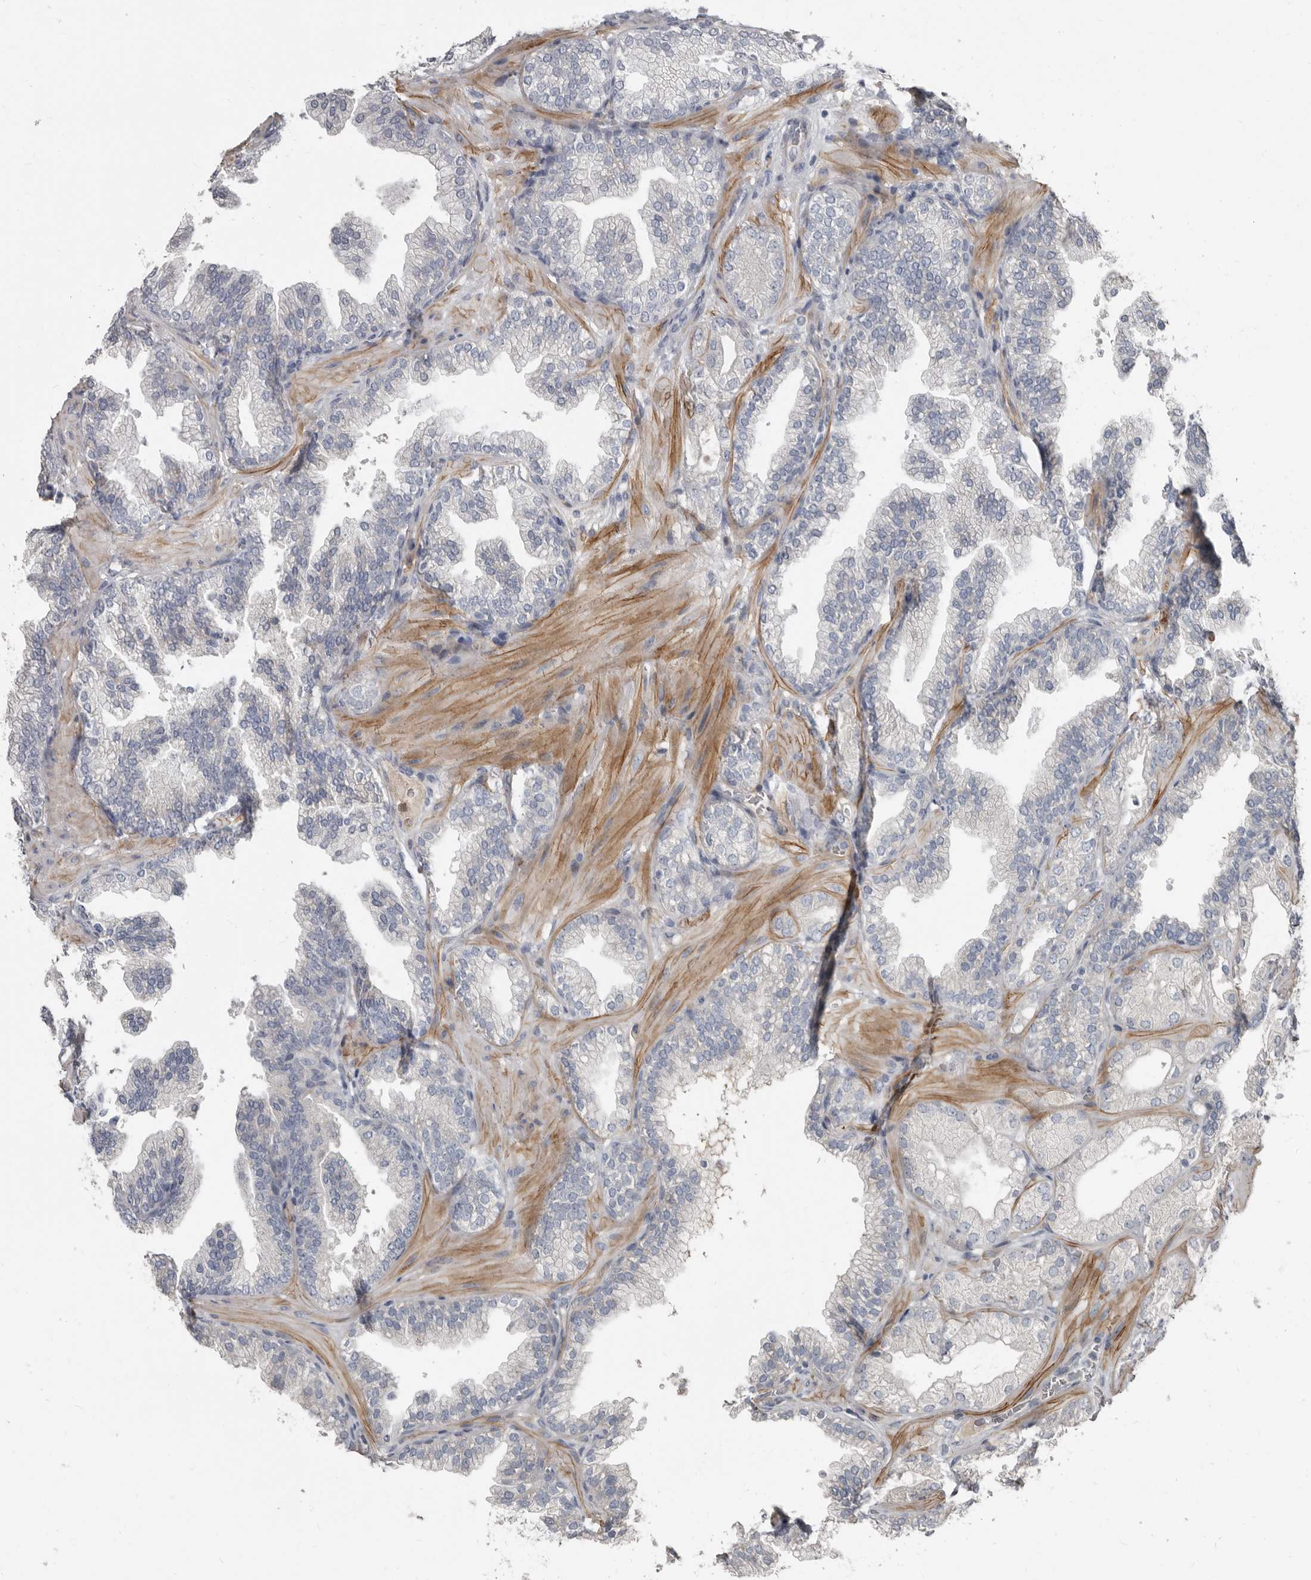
{"staining": {"intensity": "negative", "quantity": "none", "location": "none"}, "tissue": "prostate cancer", "cell_type": "Tumor cells", "image_type": "cancer", "snomed": [{"axis": "morphology", "description": "Adenocarcinoma, High grade"}, {"axis": "topography", "description": "Prostate"}], "caption": "Immunohistochemistry (IHC) of human prostate cancer (high-grade adenocarcinoma) shows no expression in tumor cells. (DAB immunohistochemistry (IHC) visualized using brightfield microscopy, high magnification).", "gene": "ZNF114", "patient": {"sex": "male", "age": 58}}